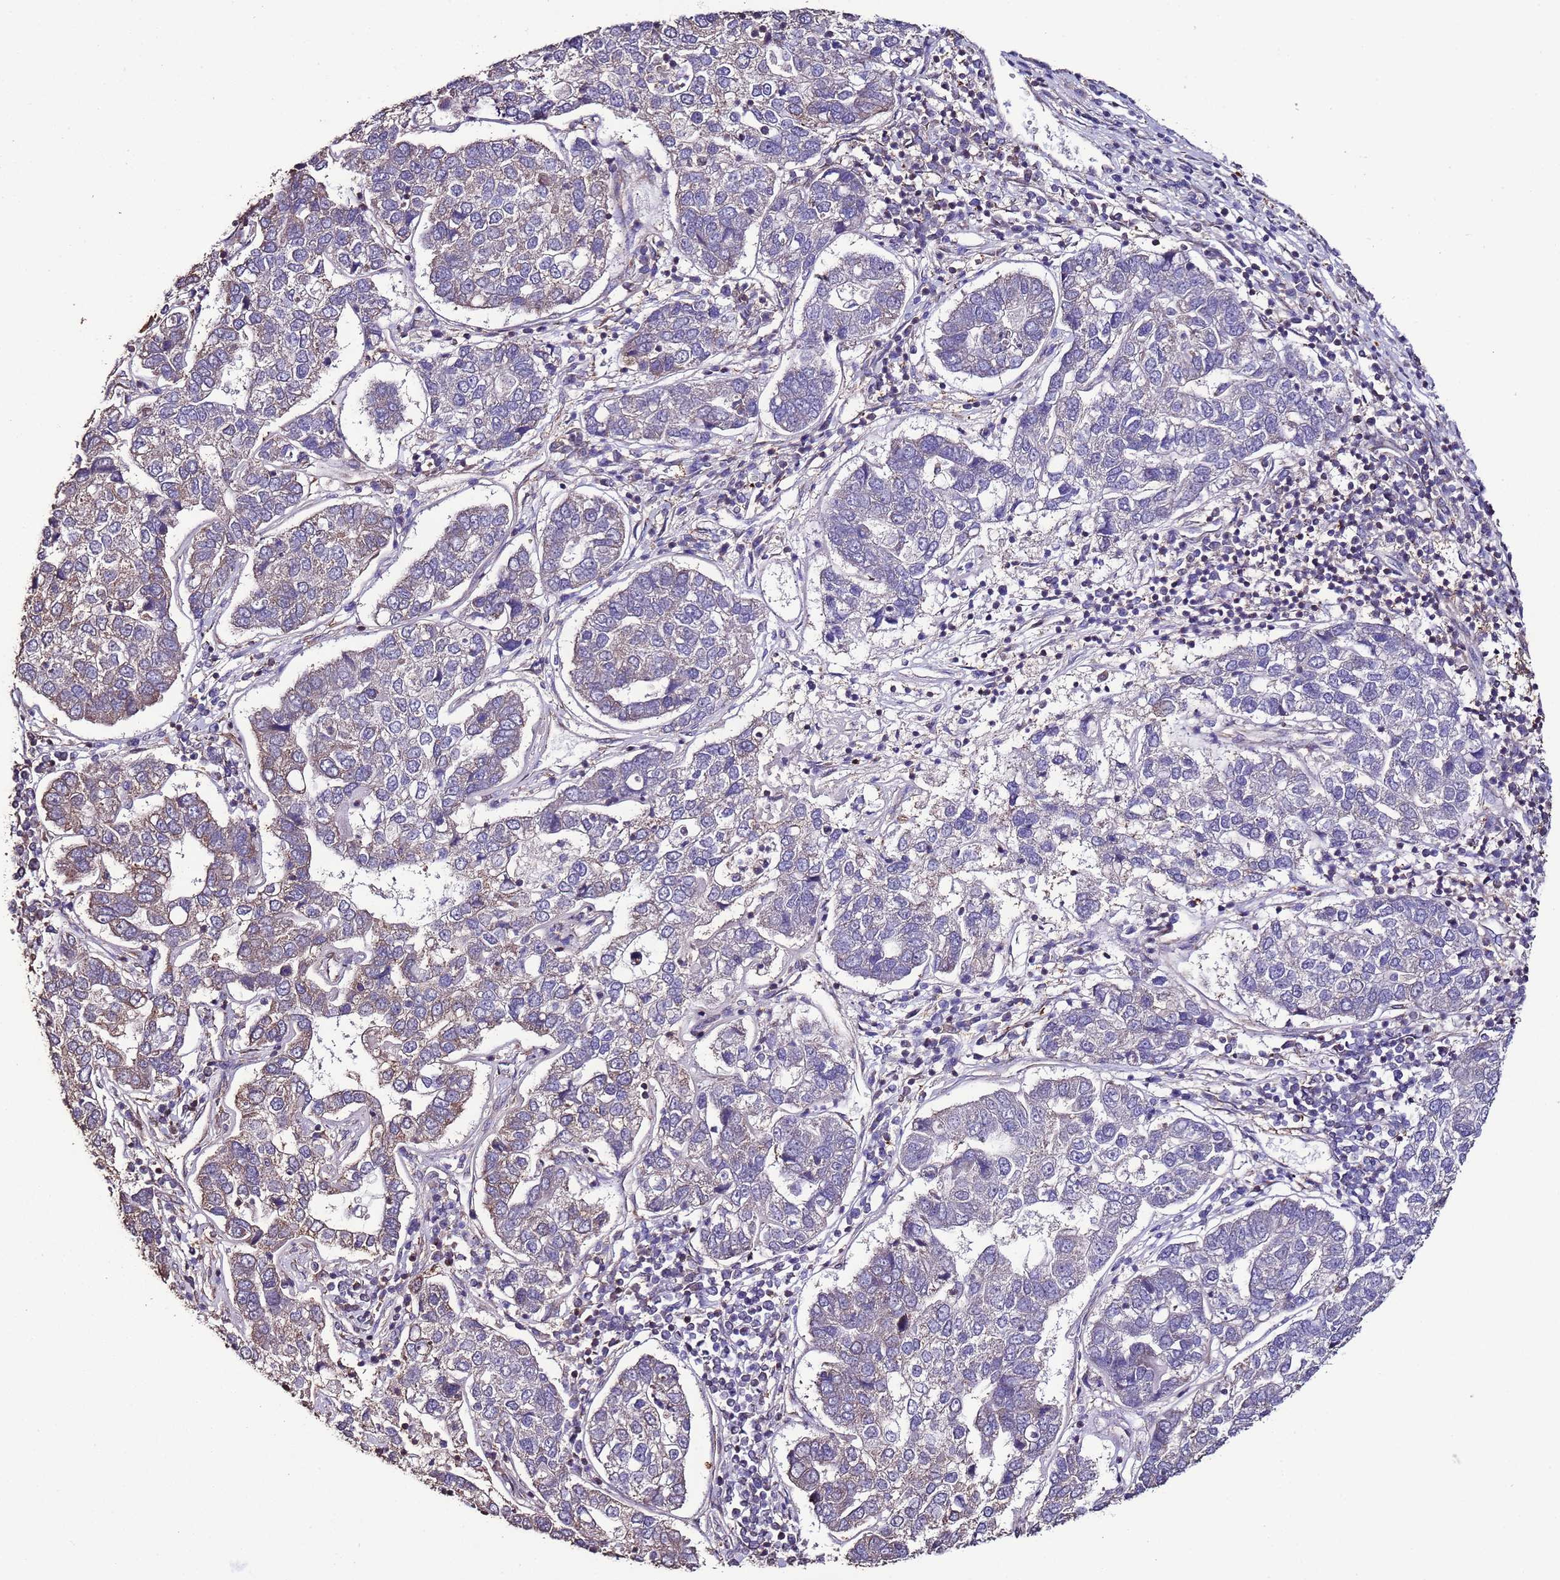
{"staining": {"intensity": "moderate", "quantity": "<25%", "location": "cytoplasmic/membranous"}, "tissue": "pancreatic cancer", "cell_type": "Tumor cells", "image_type": "cancer", "snomed": [{"axis": "morphology", "description": "Adenocarcinoma, NOS"}, {"axis": "topography", "description": "Pancreas"}], "caption": "This is an image of immunohistochemistry staining of adenocarcinoma (pancreatic), which shows moderate positivity in the cytoplasmic/membranous of tumor cells.", "gene": "SLC41A3", "patient": {"sex": "female", "age": 61}}